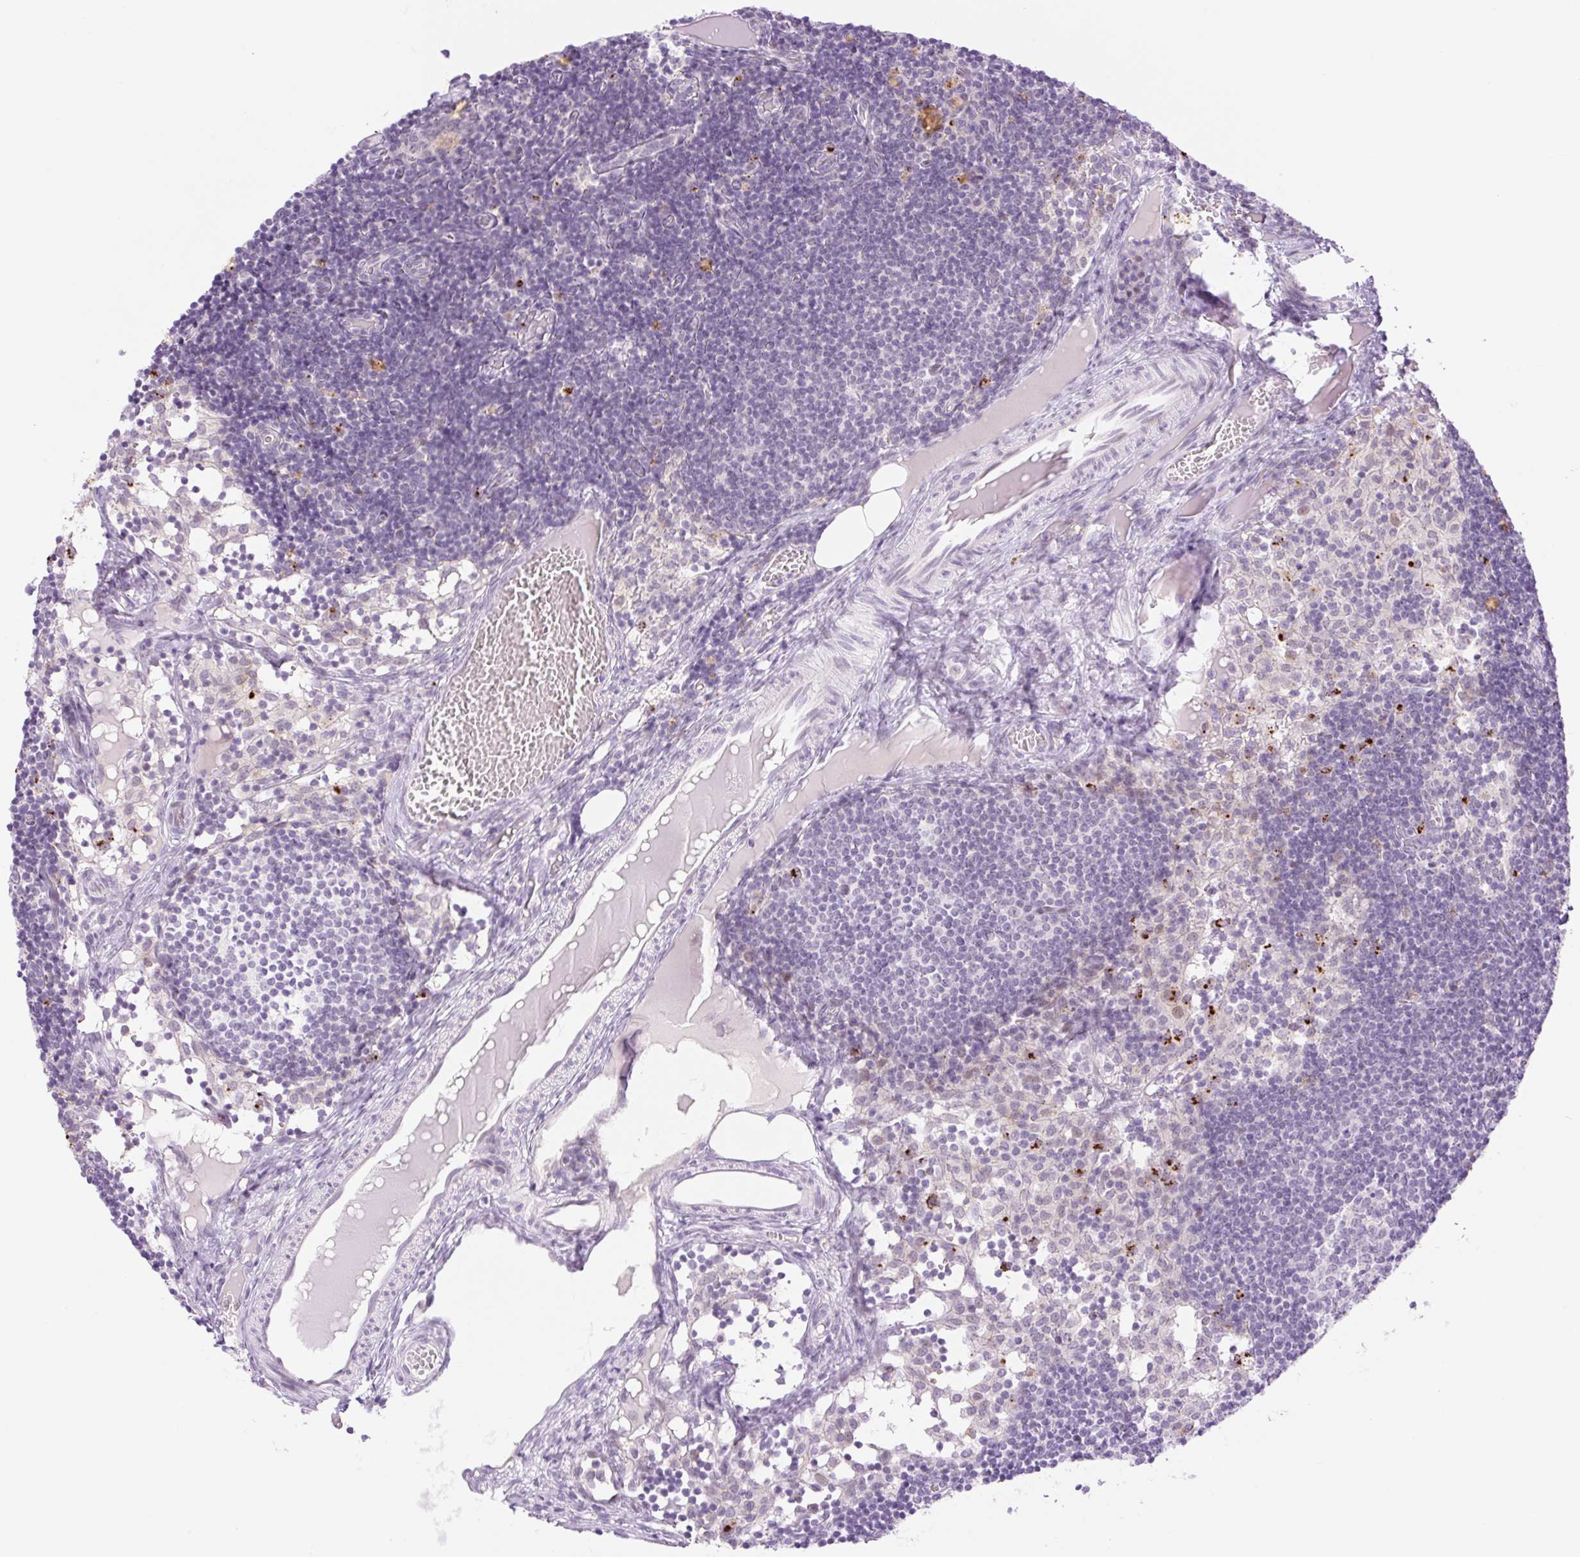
{"staining": {"intensity": "negative", "quantity": "none", "location": "none"}, "tissue": "lymph node", "cell_type": "Germinal center cells", "image_type": "normal", "snomed": [{"axis": "morphology", "description": "Normal tissue, NOS"}, {"axis": "topography", "description": "Lymph node"}], "caption": "Immunohistochemistry (IHC) photomicrograph of unremarkable lymph node stained for a protein (brown), which exhibits no staining in germinal center cells. Brightfield microscopy of immunohistochemistry (IHC) stained with DAB (3,3'-diaminobenzidine) (brown) and hematoxylin (blue), captured at high magnification.", "gene": "SPRYD4", "patient": {"sex": "female", "age": 31}}